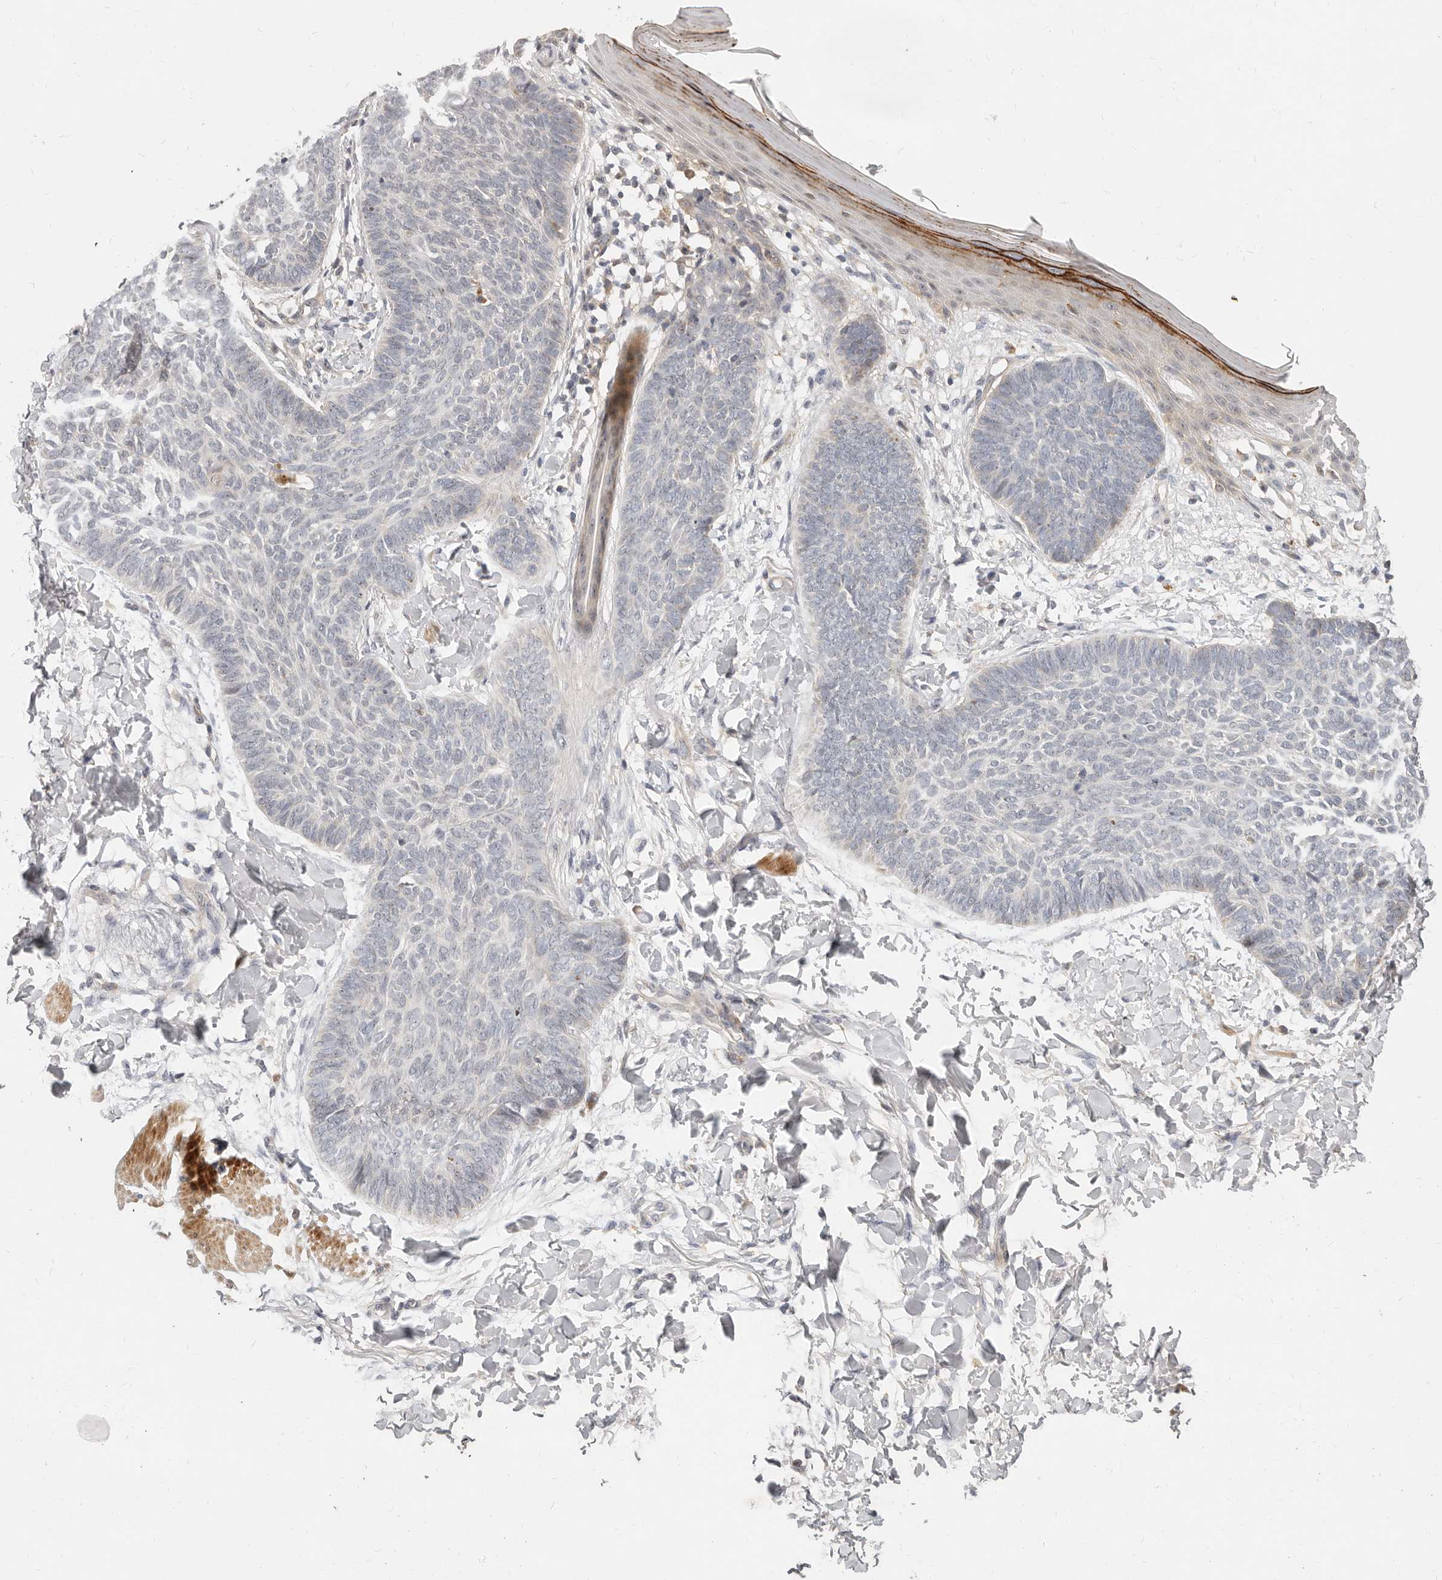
{"staining": {"intensity": "negative", "quantity": "none", "location": "none"}, "tissue": "skin cancer", "cell_type": "Tumor cells", "image_type": "cancer", "snomed": [{"axis": "morphology", "description": "Normal tissue, NOS"}, {"axis": "morphology", "description": "Basal cell carcinoma"}, {"axis": "topography", "description": "Skin"}], "caption": "Immunohistochemical staining of skin basal cell carcinoma exhibits no significant staining in tumor cells.", "gene": "MICALL2", "patient": {"sex": "male", "age": 50}}